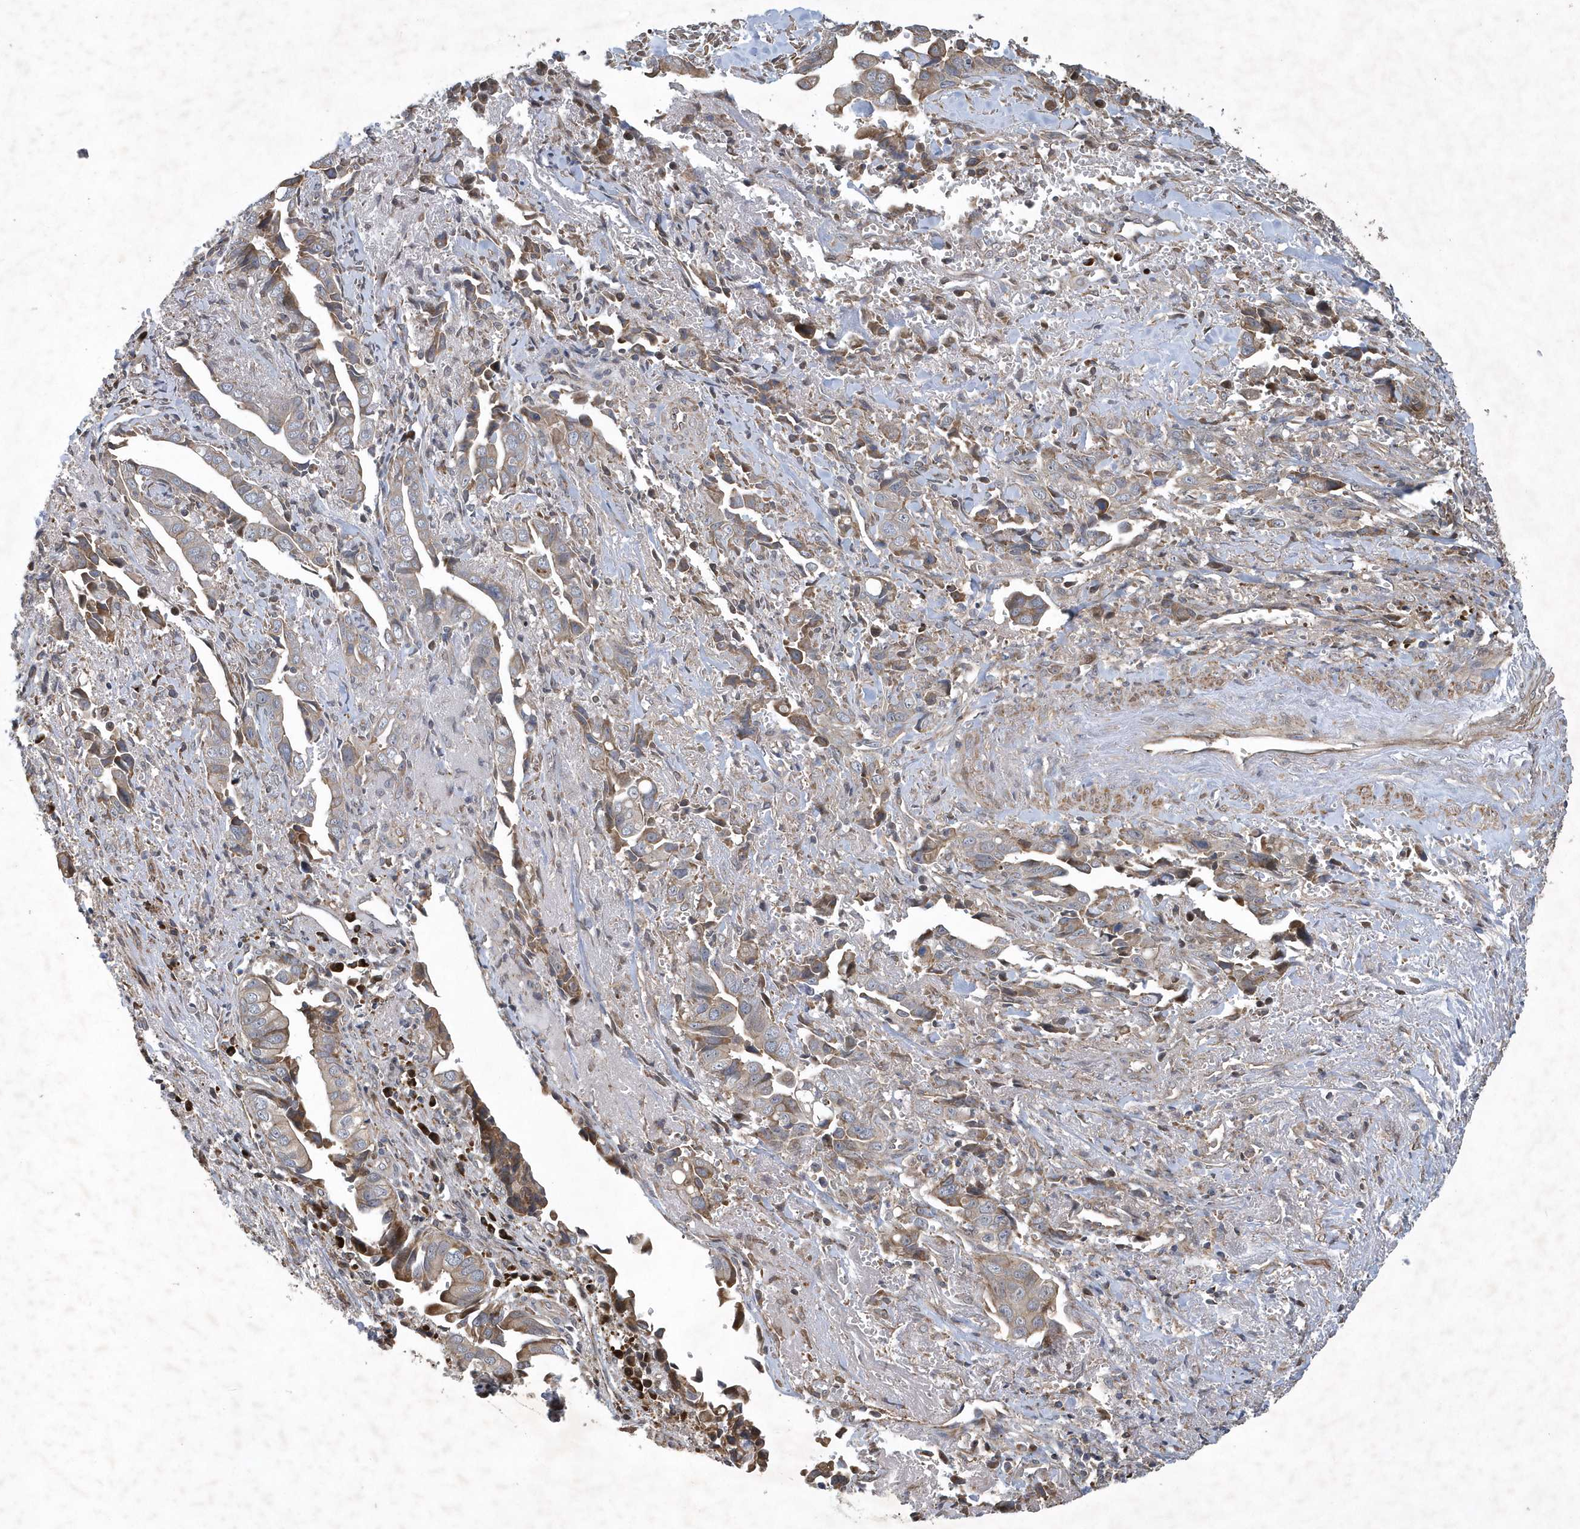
{"staining": {"intensity": "moderate", "quantity": ">75%", "location": "cytoplasmic/membranous"}, "tissue": "liver cancer", "cell_type": "Tumor cells", "image_type": "cancer", "snomed": [{"axis": "morphology", "description": "Cholangiocarcinoma"}, {"axis": "topography", "description": "Liver"}], "caption": "Liver cancer (cholangiocarcinoma) stained for a protein (brown) shows moderate cytoplasmic/membranous positive positivity in approximately >75% of tumor cells.", "gene": "N4BP2", "patient": {"sex": "female", "age": 79}}